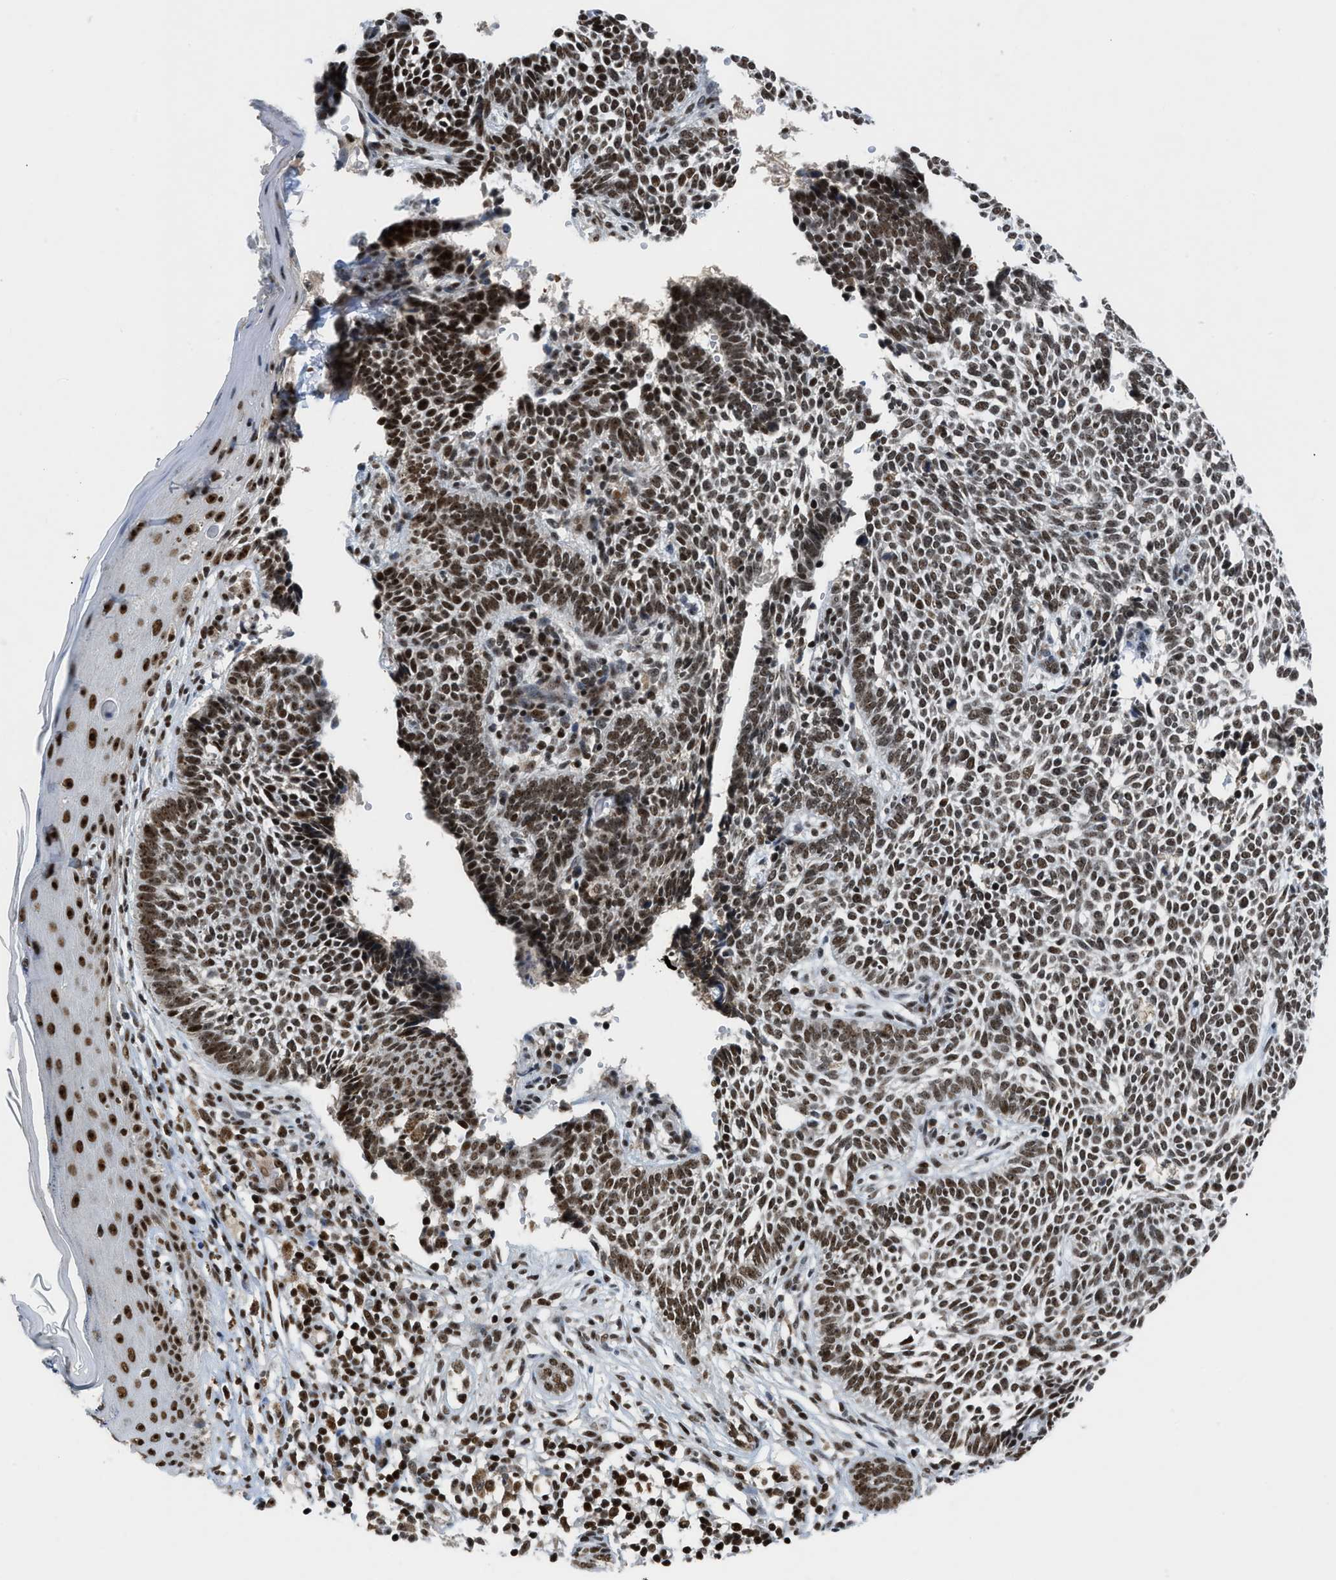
{"staining": {"intensity": "strong", "quantity": ">75%", "location": "nuclear"}, "tissue": "skin cancer", "cell_type": "Tumor cells", "image_type": "cancer", "snomed": [{"axis": "morphology", "description": "Normal tissue, NOS"}, {"axis": "morphology", "description": "Basal cell carcinoma"}, {"axis": "topography", "description": "Skin"}], "caption": "Skin cancer (basal cell carcinoma) stained with a protein marker displays strong staining in tumor cells.", "gene": "RAD51B", "patient": {"sex": "male", "age": 87}}